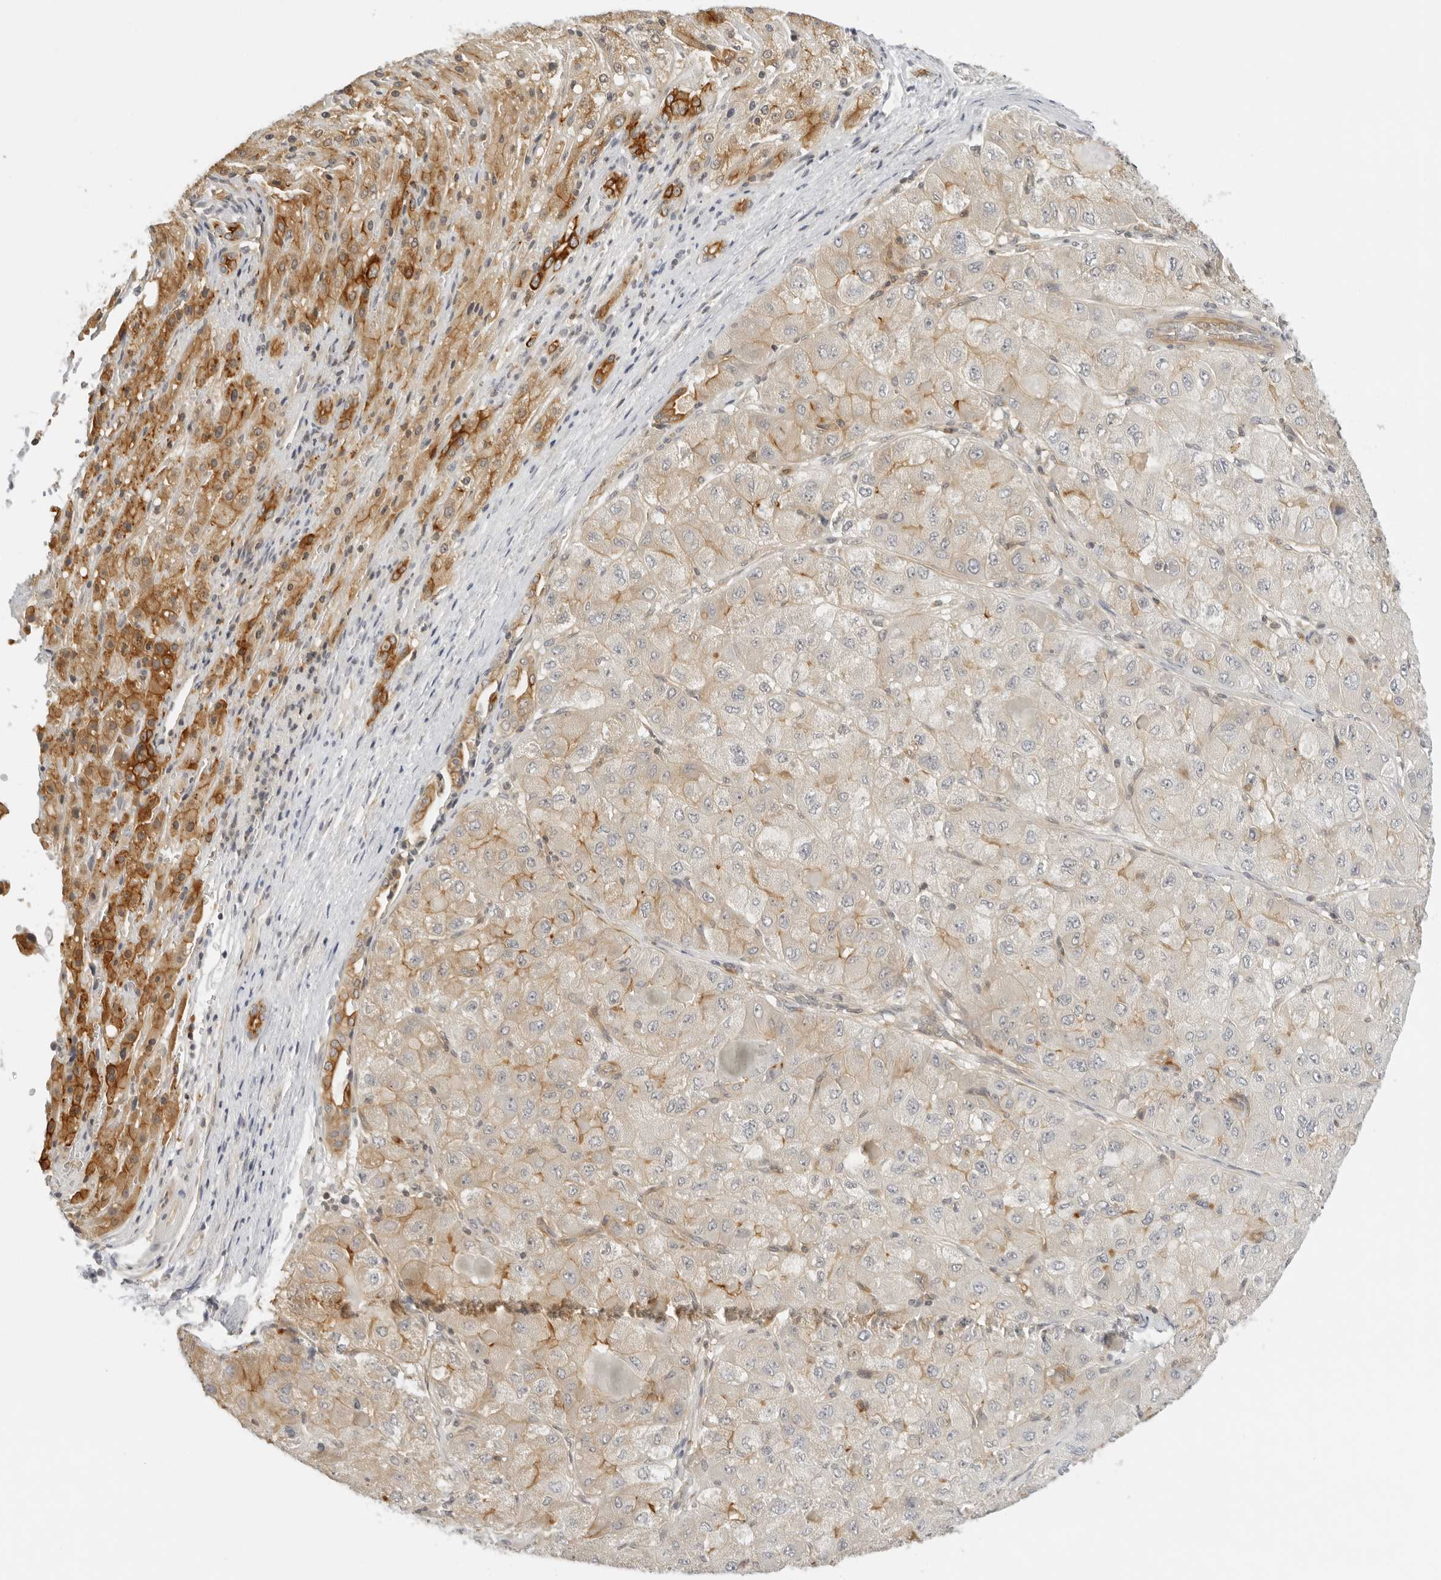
{"staining": {"intensity": "weak", "quantity": "<25%", "location": "cytoplasmic/membranous"}, "tissue": "liver cancer", "cell_type": "Tumor cells", "image_type": "cancer", "snomed": [{"axis": "morphology", "description": "Carcinoma, Hepatocellular, NOS"}, {"axis": "topography", "description": "Liver"}], "caption": "This photomicrograph is of hepatocellular carcinoma (liver) stained with IHC to label a protein in brown with the nuclei are counter-stained blue. There is no staining in tumor cells.", "gene": "OSCP1", "patient": {"sex": "male", "age": 80}}